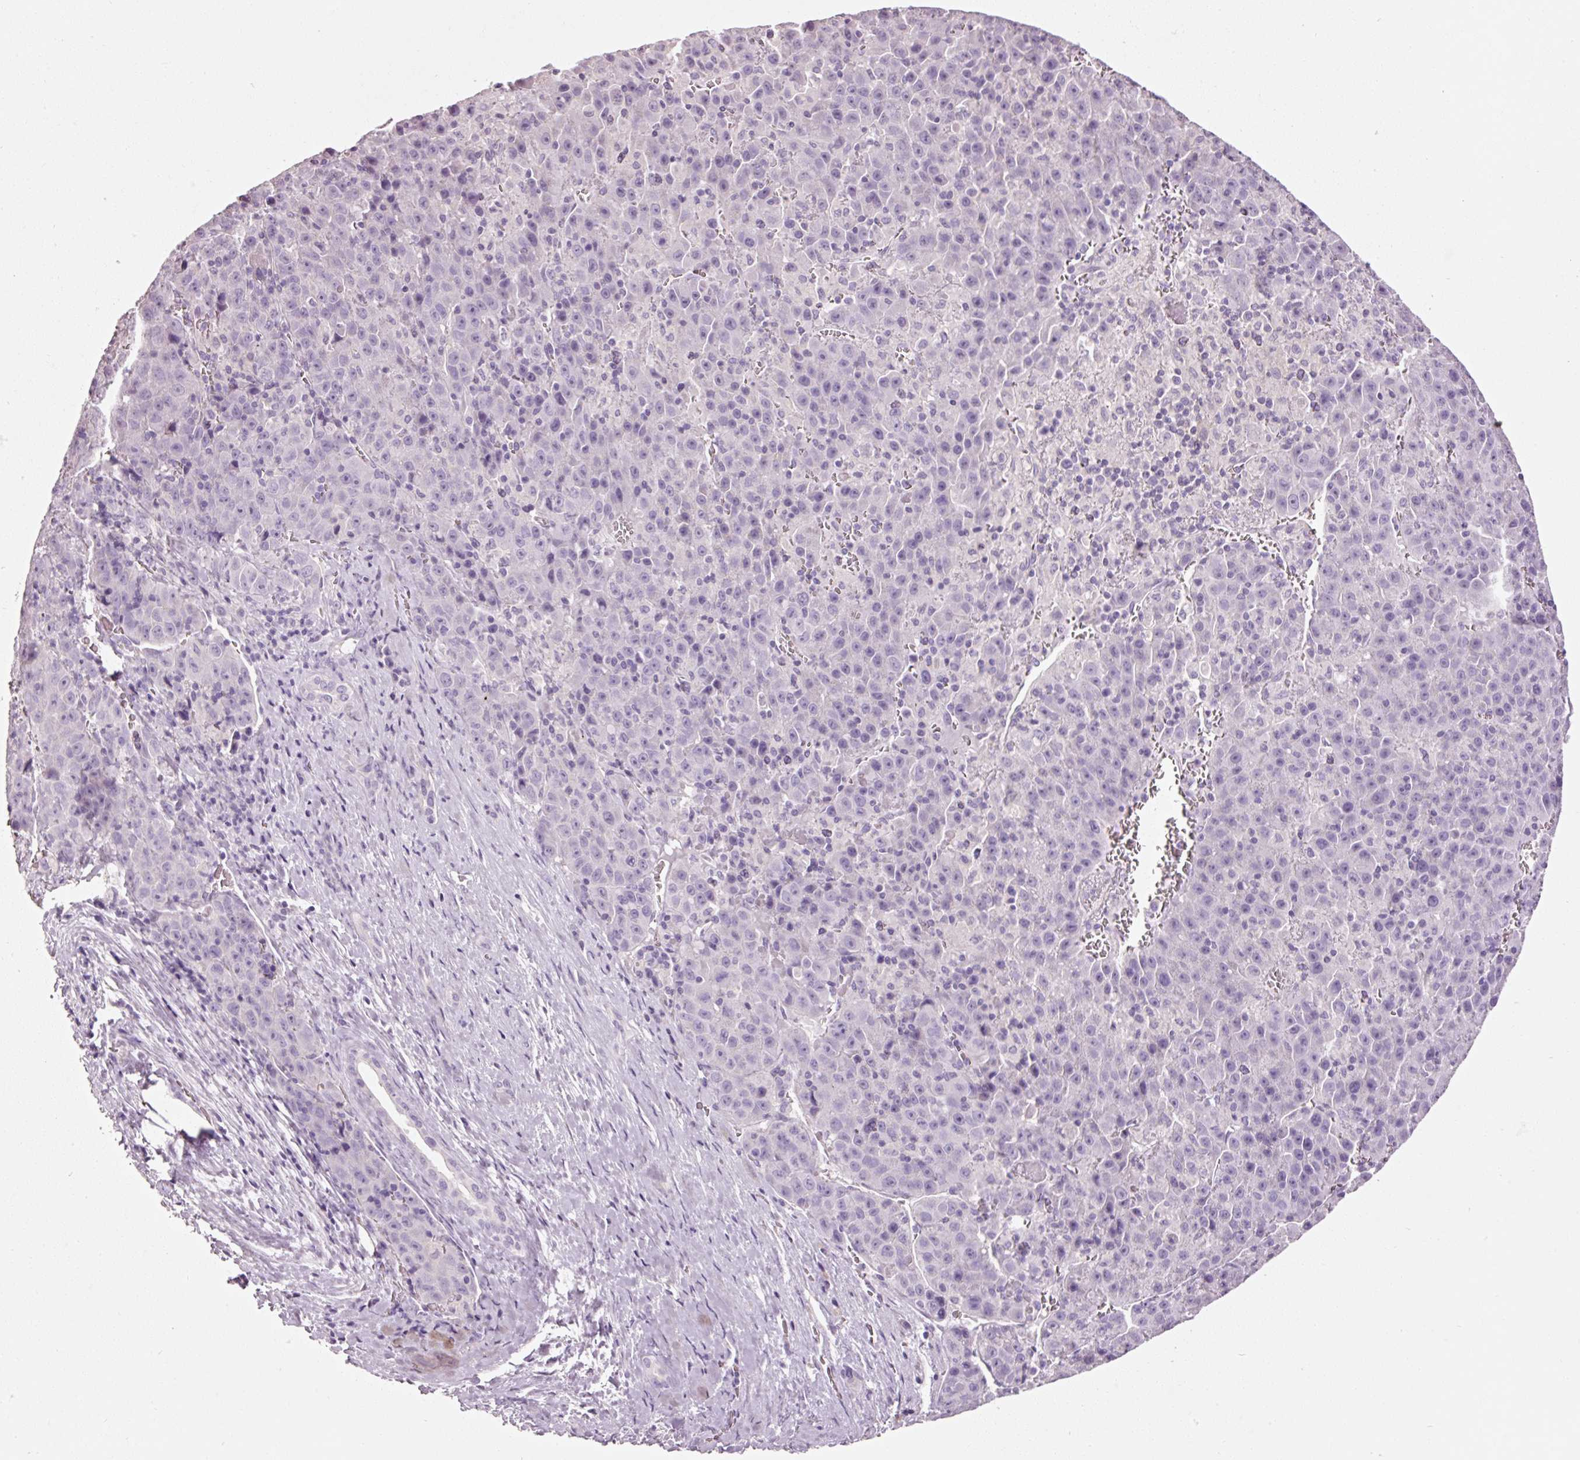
{"staining": {"intensity": "negative", "quantity": "none", "location": "none"}, "tissue": "liver cancer", "cell_type": "Tumor cells", "image_type": "cancer", "snomed": [{"axis": "morphology", "description": "Carcinoma, Hepatocellular, NOS"}, {"axis": "topography", "description": "Liver"}], "caption": "Immunohistochemistry micrograph of neoplastic tissue: human hepatocellular carcinoma (liver) stained with DAB (3,3'-diaminobenzidine) exhibits no significant protein staining in tumor cells. (DAB immunohistochemistry with hematoxylin counter stain).", "gene": "MUC5AC", "patient": {"sex": "female", "age": 53}}